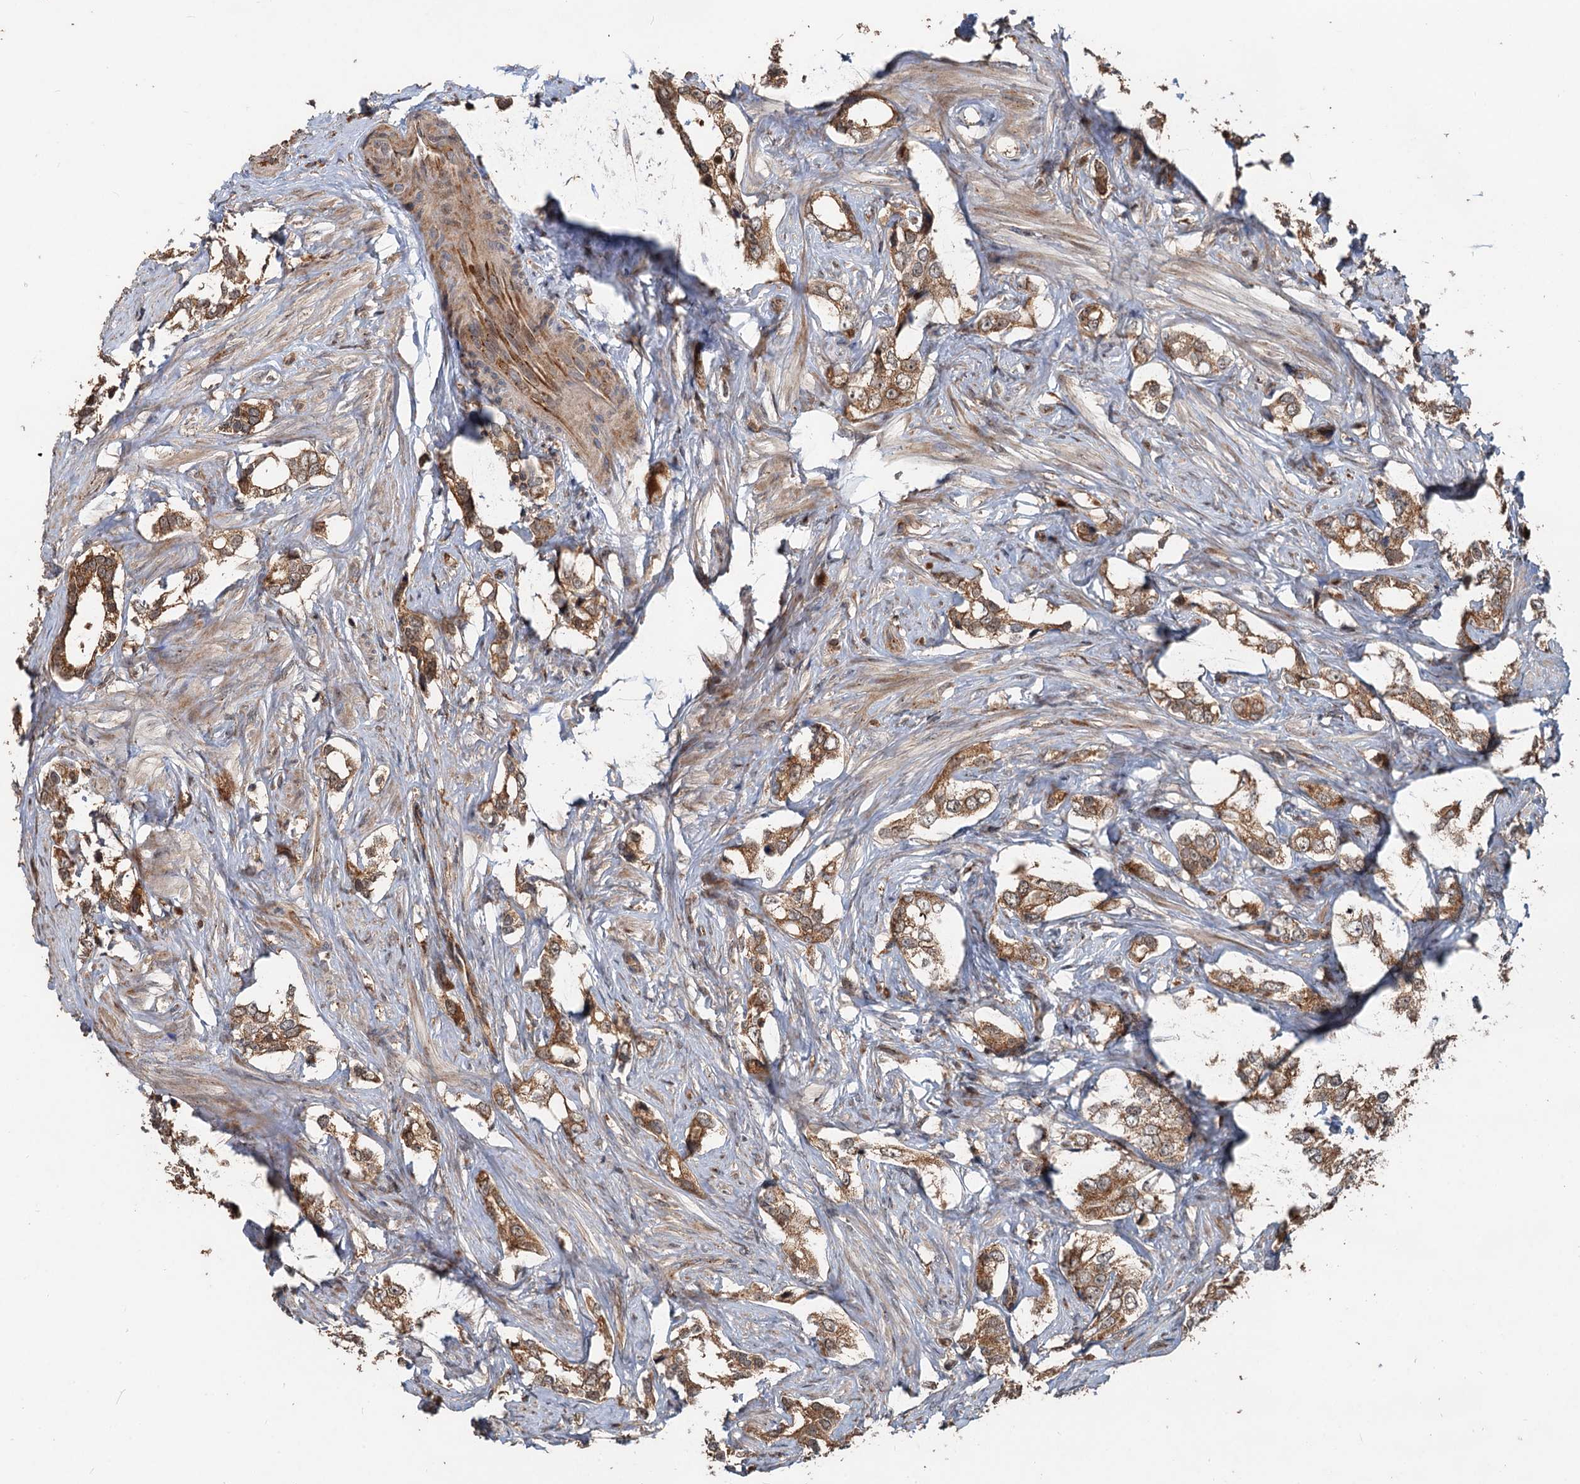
{"staining": {"intensity": "moderate", "quantity": ">75%", "location": "cytoplasmic/membranous"}, "tissue": "prostate cancer", "cell_type": "Tumor cells", "image_type": "cancer", "snomed": [{"axis": "morphology", "description": "Adenocarcinoma, High grade"}, {"axis": "topography", "description": "Prostate"}], "caption": "High-grade adenocarcinoma (prostate) stained with DAB (3,3'-diaminobenzidine) immunohistochemistry (IHC) reveals medium levels of moderate cytoplasmic/membranous expression in approximately >75% of tumor cells. The protein of interest is shown in brown color, while the nuclei are stained blue.", "gene": "DEXI", "patient": {"sex": "male", "age": 66}}